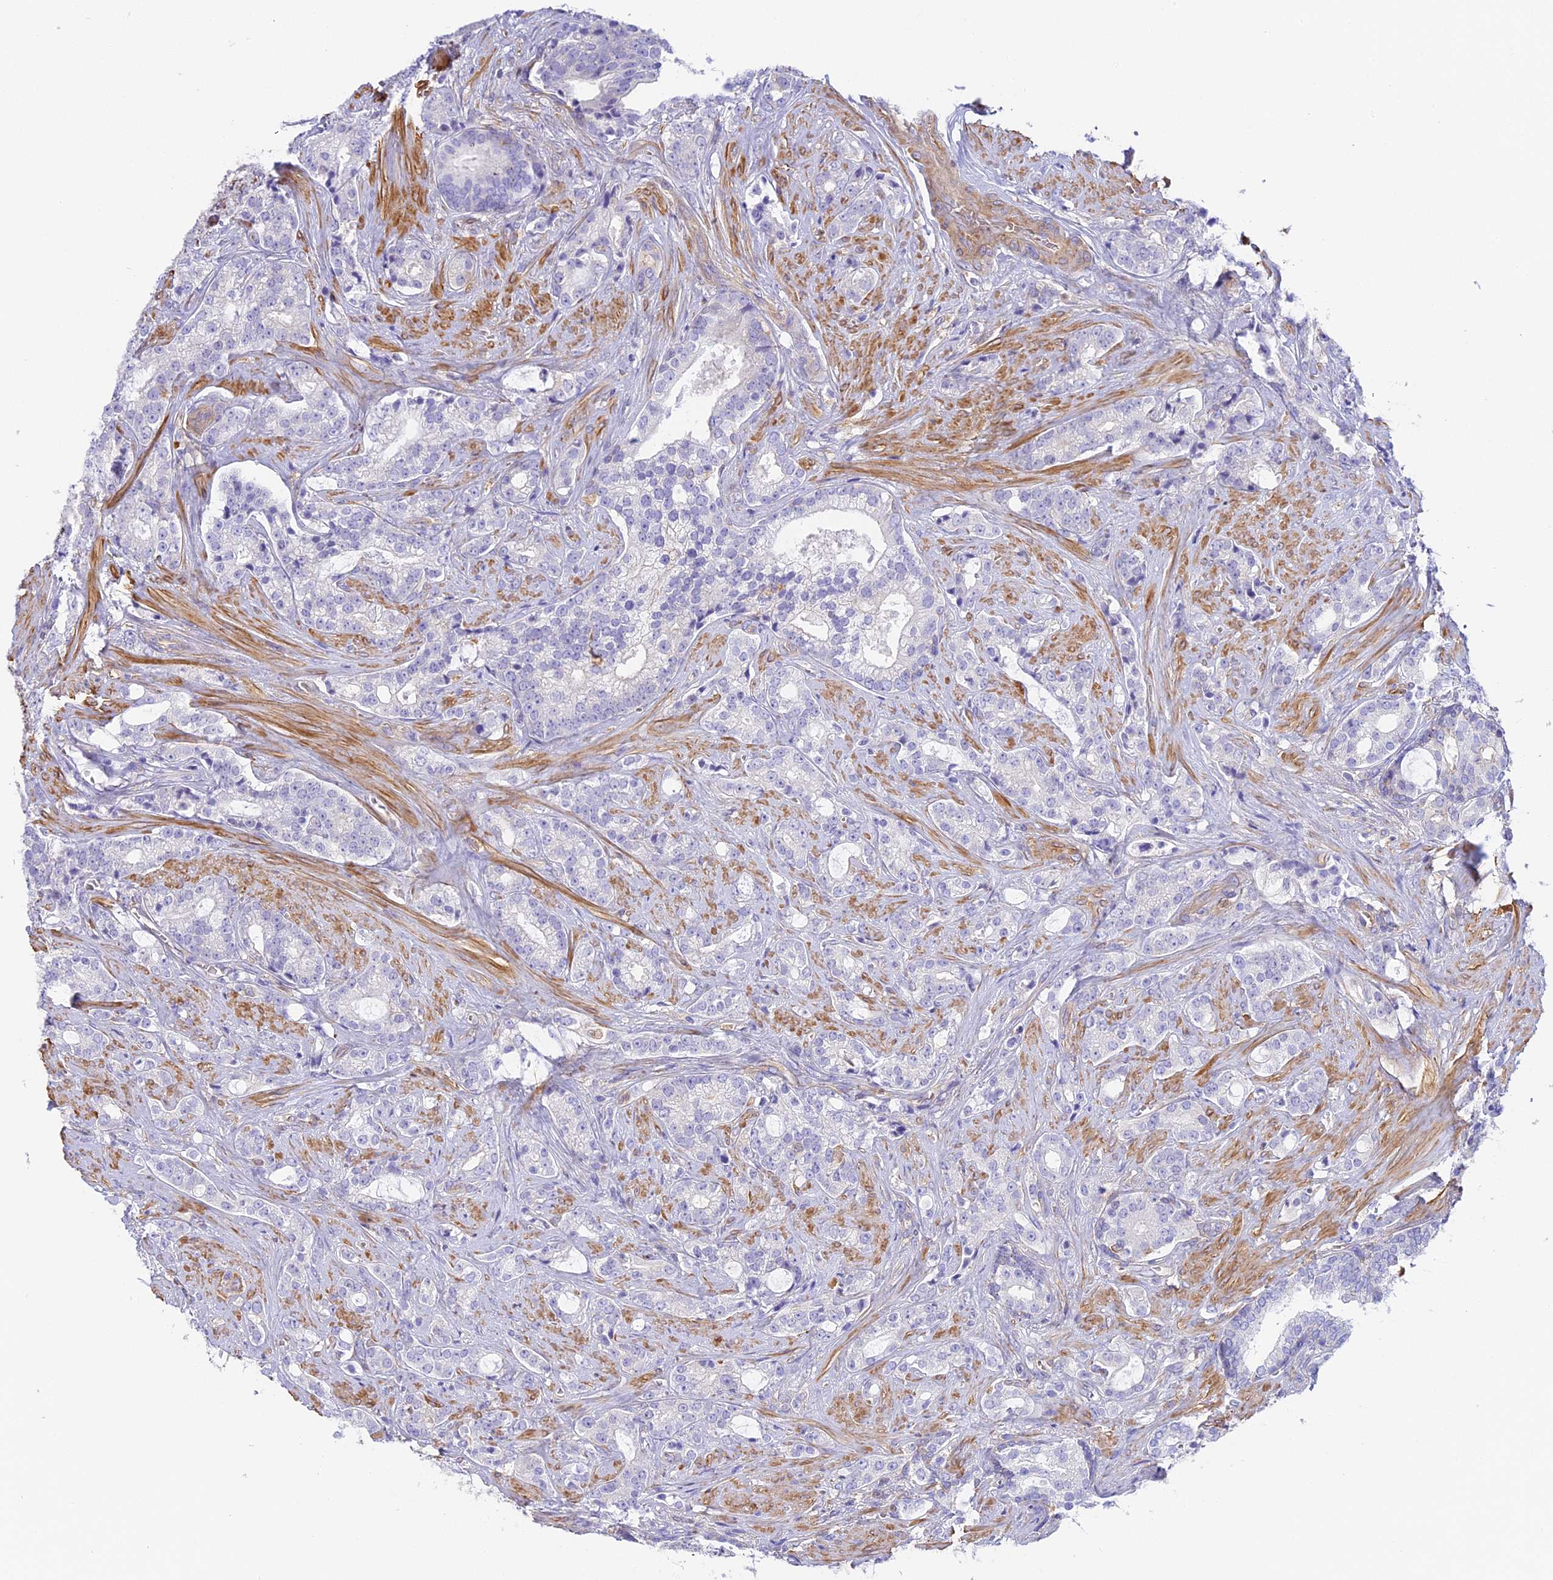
{"staining": {"intensity": "negative", "quantity": "none", "location": "none"}, "tissue": "prostate cancer", "cell_type": "Tumor cells", "image_type": "cancer", "snomed": [{"axis": "morphology", "description": "Adenocarcinoma, High grade"}, {"axis": "topography", "description": "Prostate and seminal vesicle, NOS"}], "caption": "Tumor cells are negative for brown protein staining in adenocarcinoma (high-grade) (prostate).", "gene": "HOMER3", "patient": {"sex": "male", "age": 67}}